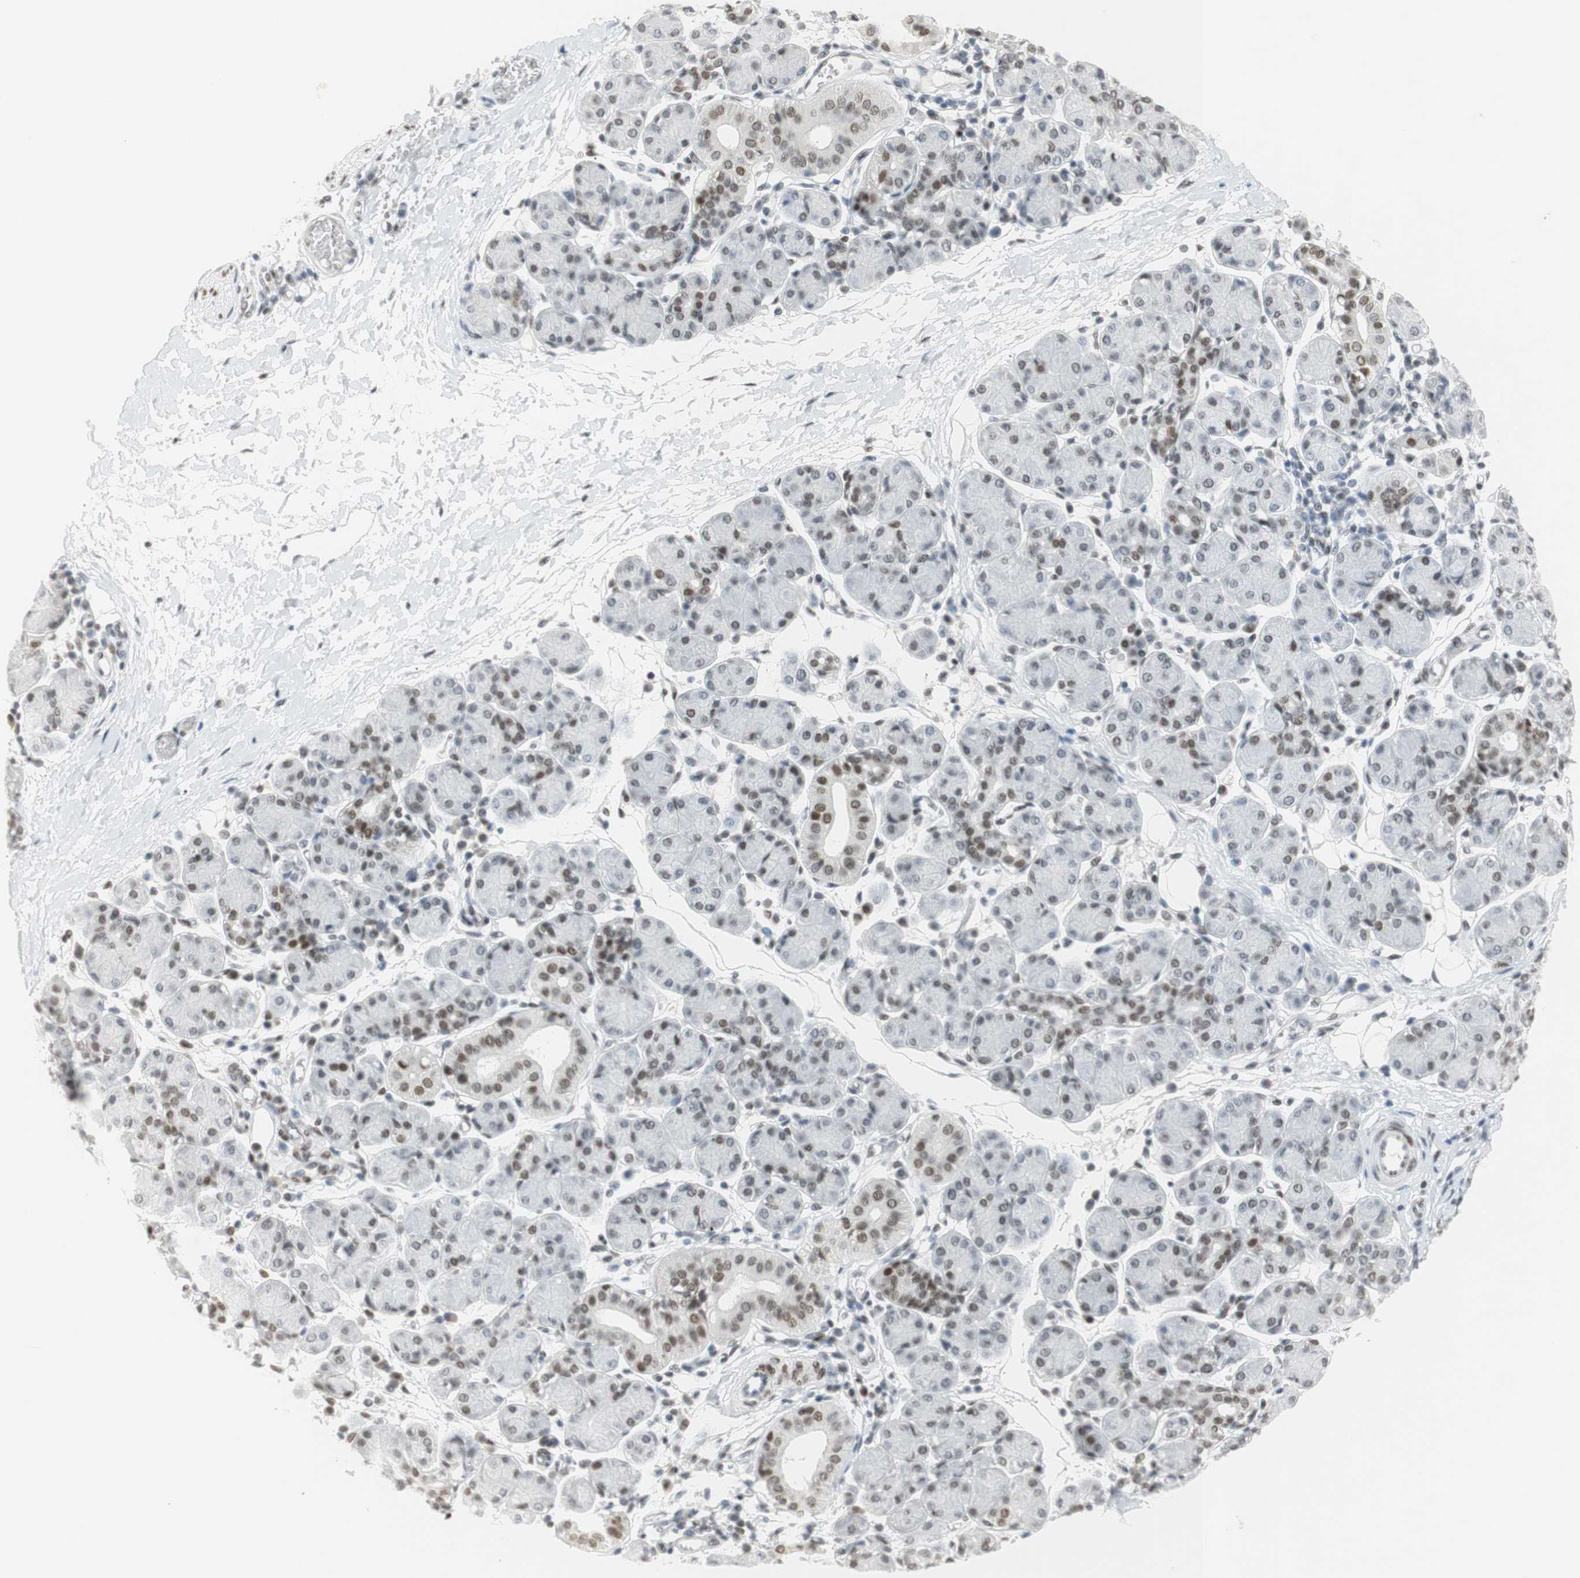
{"staining": {"intensity": "moderate", "quantity": "<25%", "location": "nuclear"}, "tissue": "salivary gland", "cell_type": "Glandular cells", "image_type": "normal", "snomed": [{"axis": "morphology", "description": "Normal tissue, NOS"}, {"axis": "morphology", "description": "Inflammation, NOS"}, {"axis": "topography", "description": "Lymph node"}, {"axis": "topography", "description": "Salivary gland"}], "caption": "A brown stain highlights moderate nuclear expression of a protein in glandular cells of unremarkable human salivary gland. The staining was performed using DAB (3,3'-diaminobenzidine) to visualize the protein expression in brown, while the nuclei were stained in blue with hematoxylin (Magnification: 20x).", "gene": "BMI1", "patient": {"sex": "male", "age": 3}}